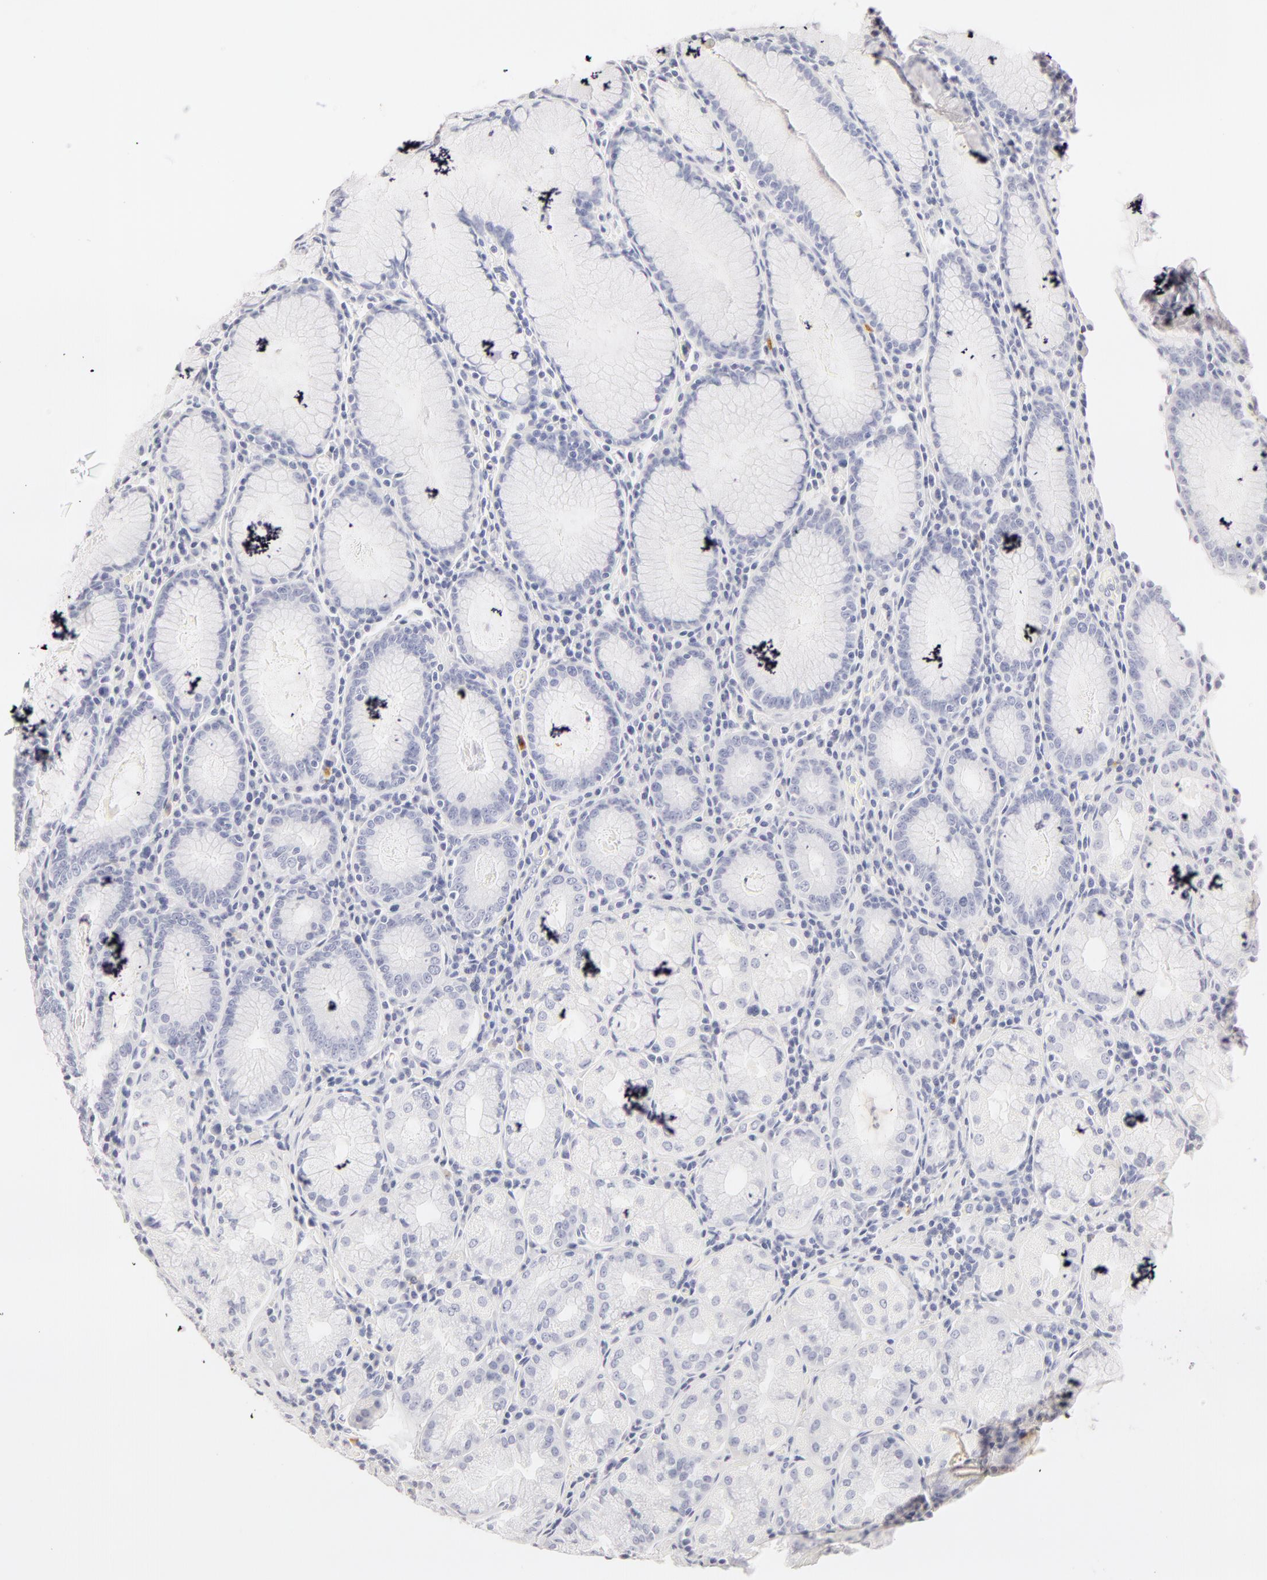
{"staining": {"intensity": "negative", "quantity": "none", "location": "none"}, "tissue": "stomach", "cell_type": "Glandular cells", "image_type": "normal", "snomed": [{"axis": "morphology", "description": "Normal tissue, NOS"}, {"axis": "topography", "description": "Stomach, lower"}], "caption": "Glandular cells show no significant protein positivity in normal stomach. Nuclei are stained in blue.", "gene": "LGALS7B", "patient": {"sex": "female", "age": 43}}